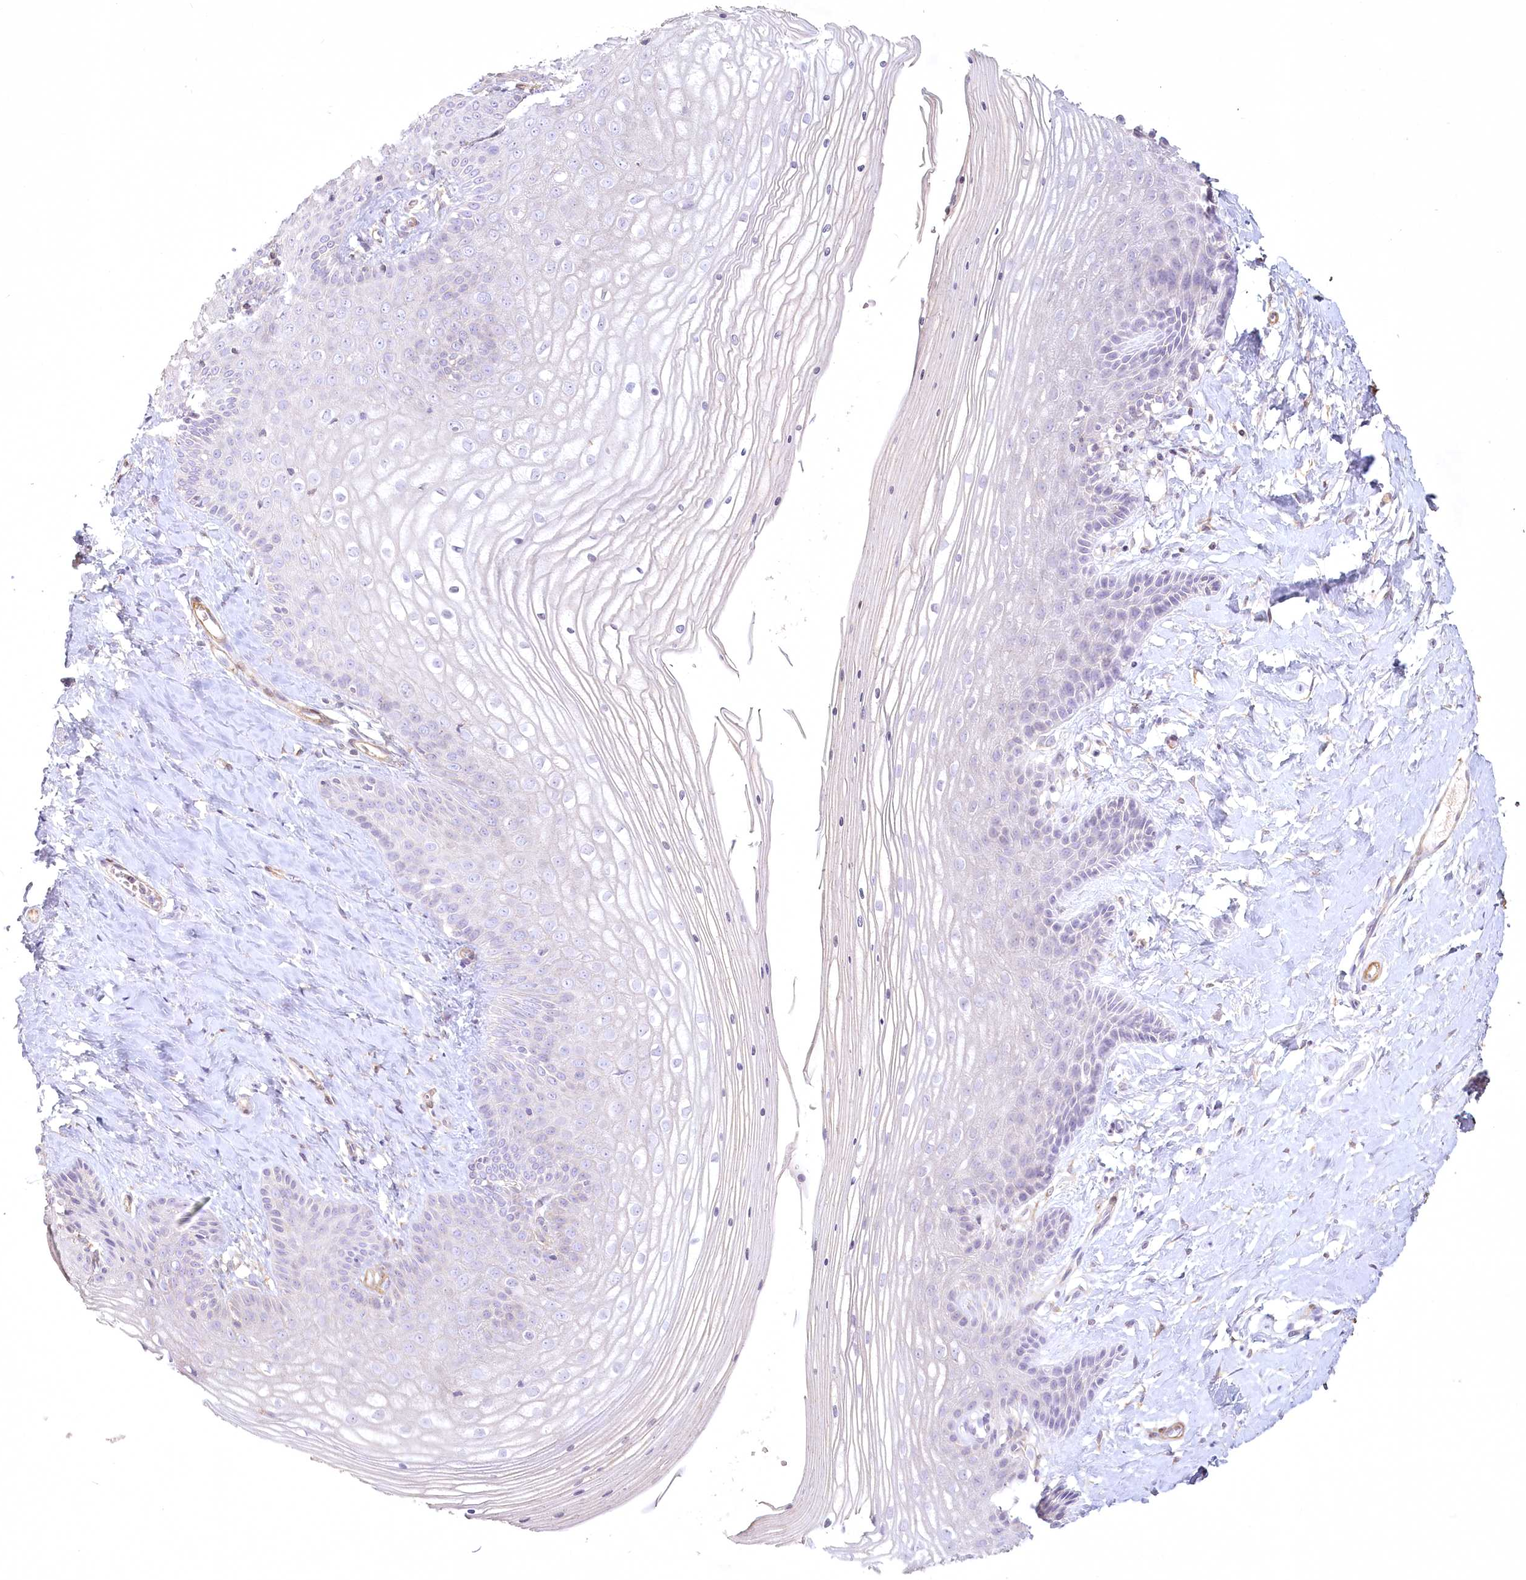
{"staining": {"intensity": "weak", "quantity": "<25%", "location": "cytoplasmic/membranous"}, "tissue": "vagina", "cell_type": "Squamous epithelial cells", "image_type": "normal", "snomed": [{"axis": "morphology", "description": "Normal tissue, NOS"}, {"axis": "topography", "description": "Vagina"}, {"axis": "topography", "description": "Cervix"}], "caption": "The immunohistochemistry image has no significant staining in squamous epithelial cells of vagina.", "gene": "INPP4B", "patient": {"sex": "female", "age": 40}}